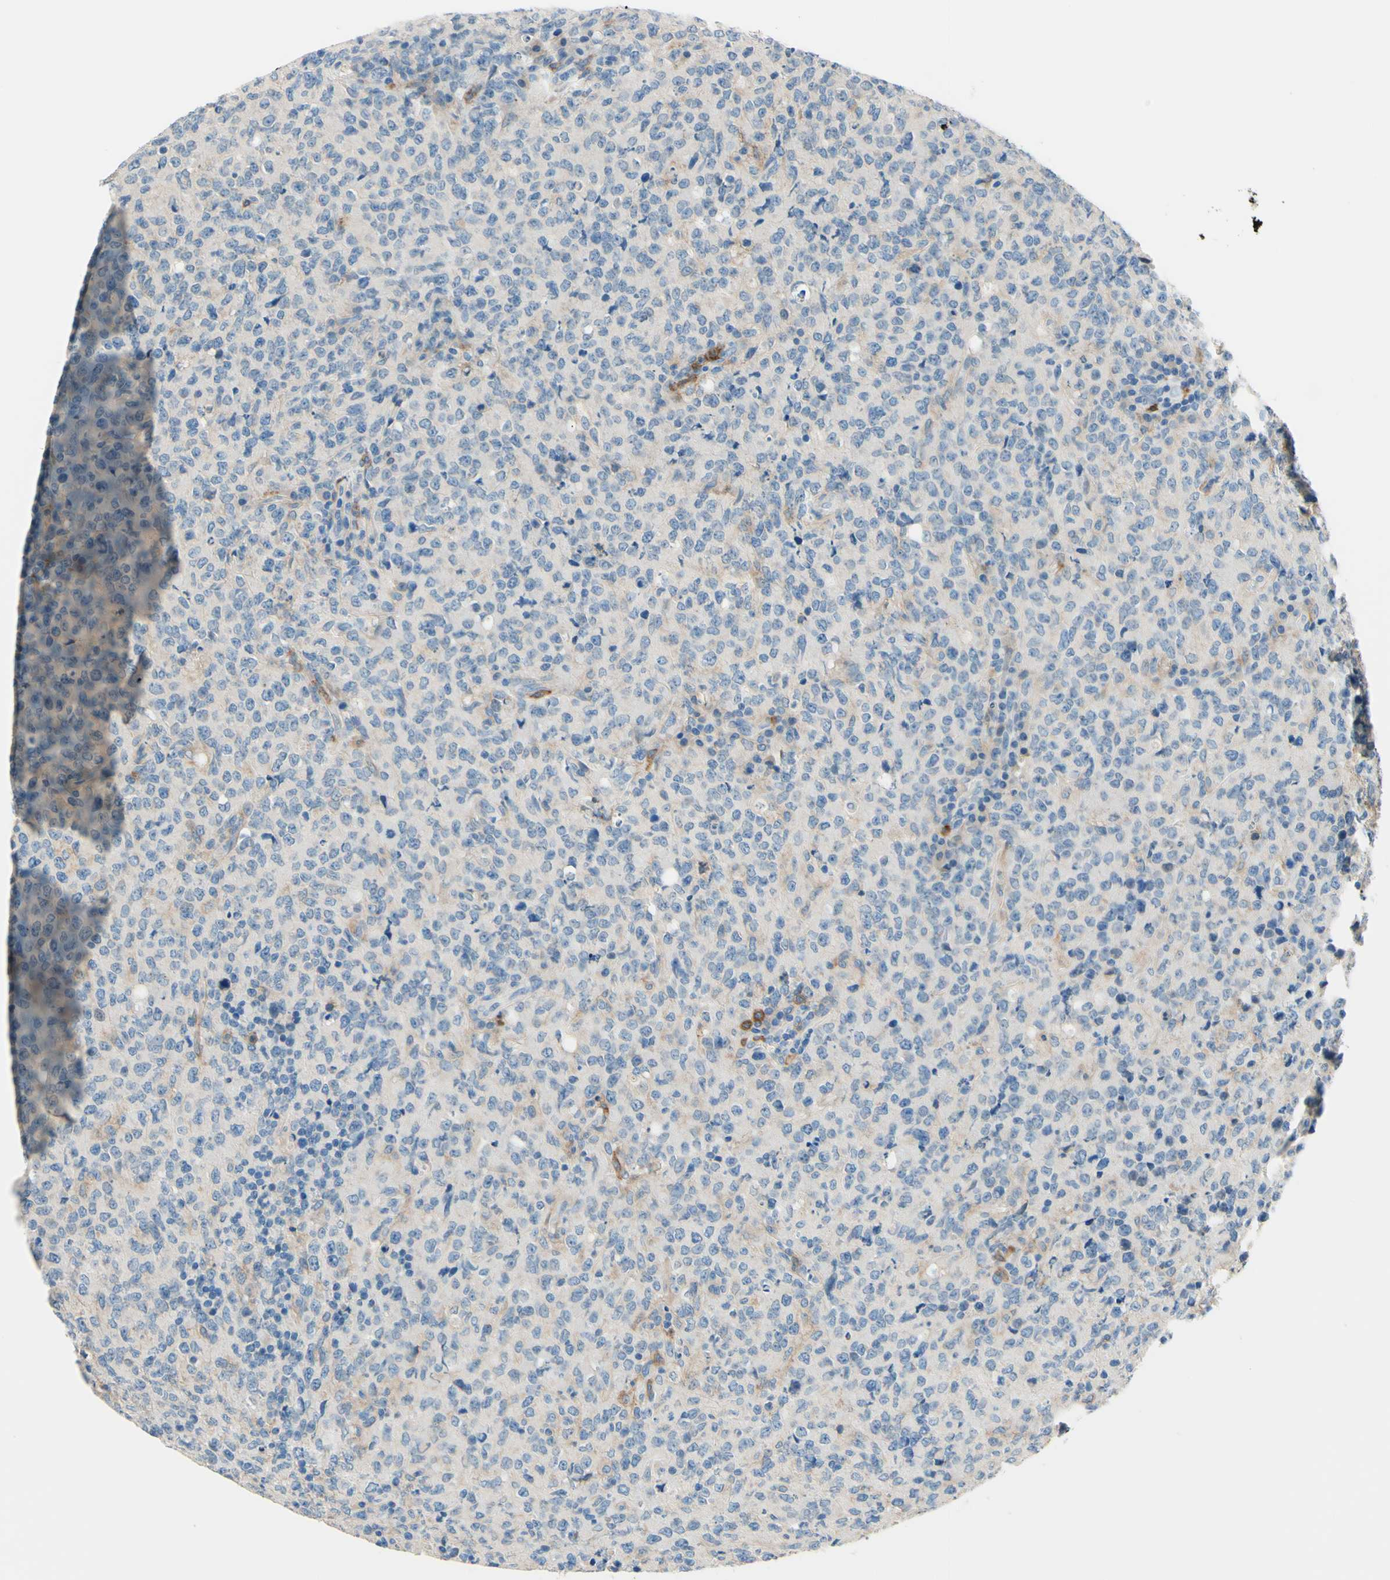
{"staining": {"intensity": "weak", "quantity": "<25%", "location": "cytoplasmic/membranous"}, "tissue": "lymphoma", "cell_type": "Tumor cells", "image_type": "cancer", "snomed": [{"axis": "morphology", "description": "Malignant lymphoma, non-Hodgkin's type, High grade"}, {"axis": "topography", "description": "Tonsil"}], "caption": "Tumor cells show no significant staining in high-grade malignant lymphoma, non-Hodgkin's type.", "gene": "SIGLEC9", "patient": {"sex": "female", "age": 36}}